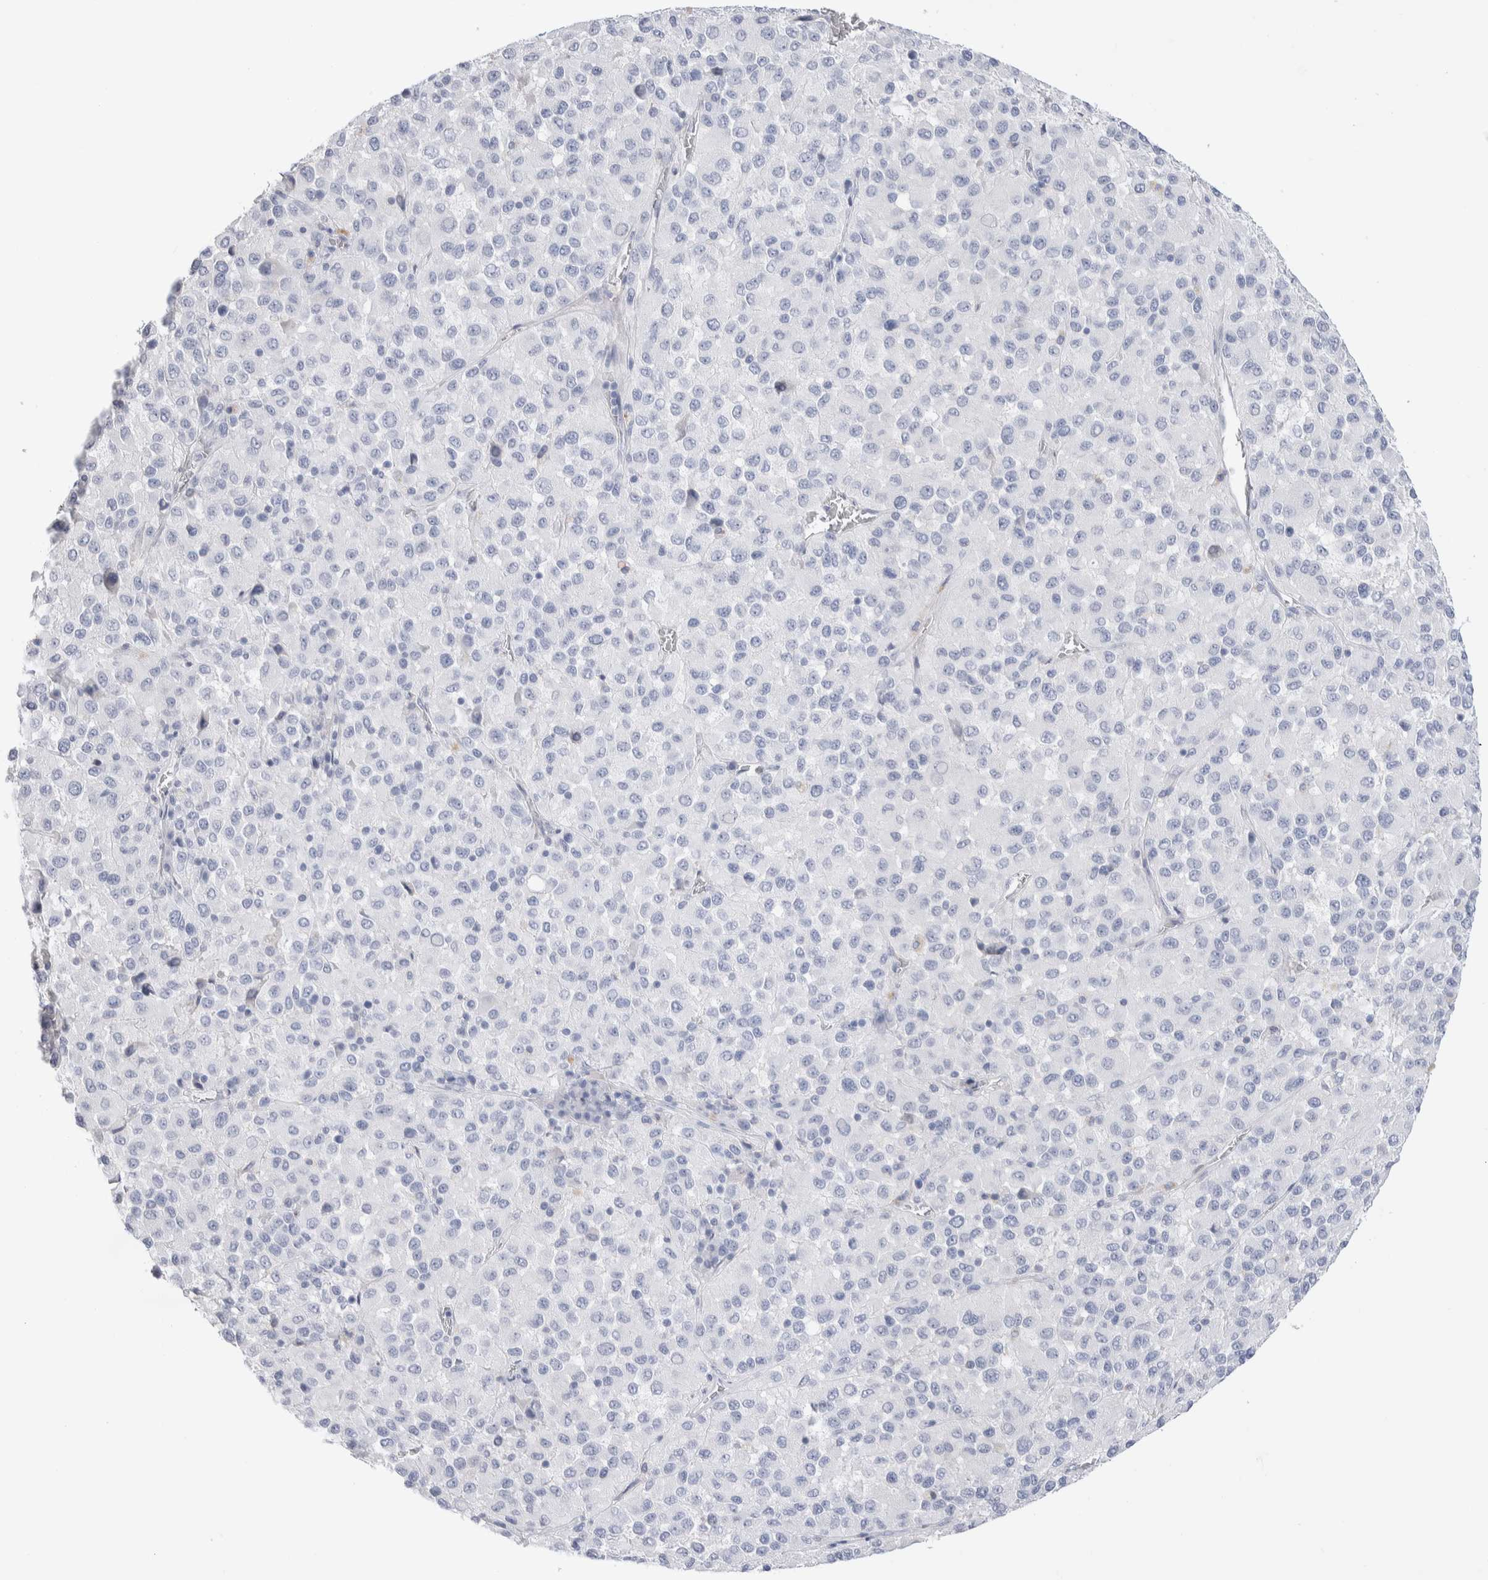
{"staining": {"intensity": "negative", "quantity": "none", "location": "none"}, "tissue": "melanoma", "cell_type": "Tumor cells", "image_type": "cancer", "snomed": [{"axis": "morphology", "description": "Malignant melanoma, Metastatic site"}, {"axis": "topography", "description": "Lung"}], "caption": "A micrograph of human melanoma is negative for staining in tumor cells.", "gene": "GDA", "patient": {"sex": "male", "age": 64}}